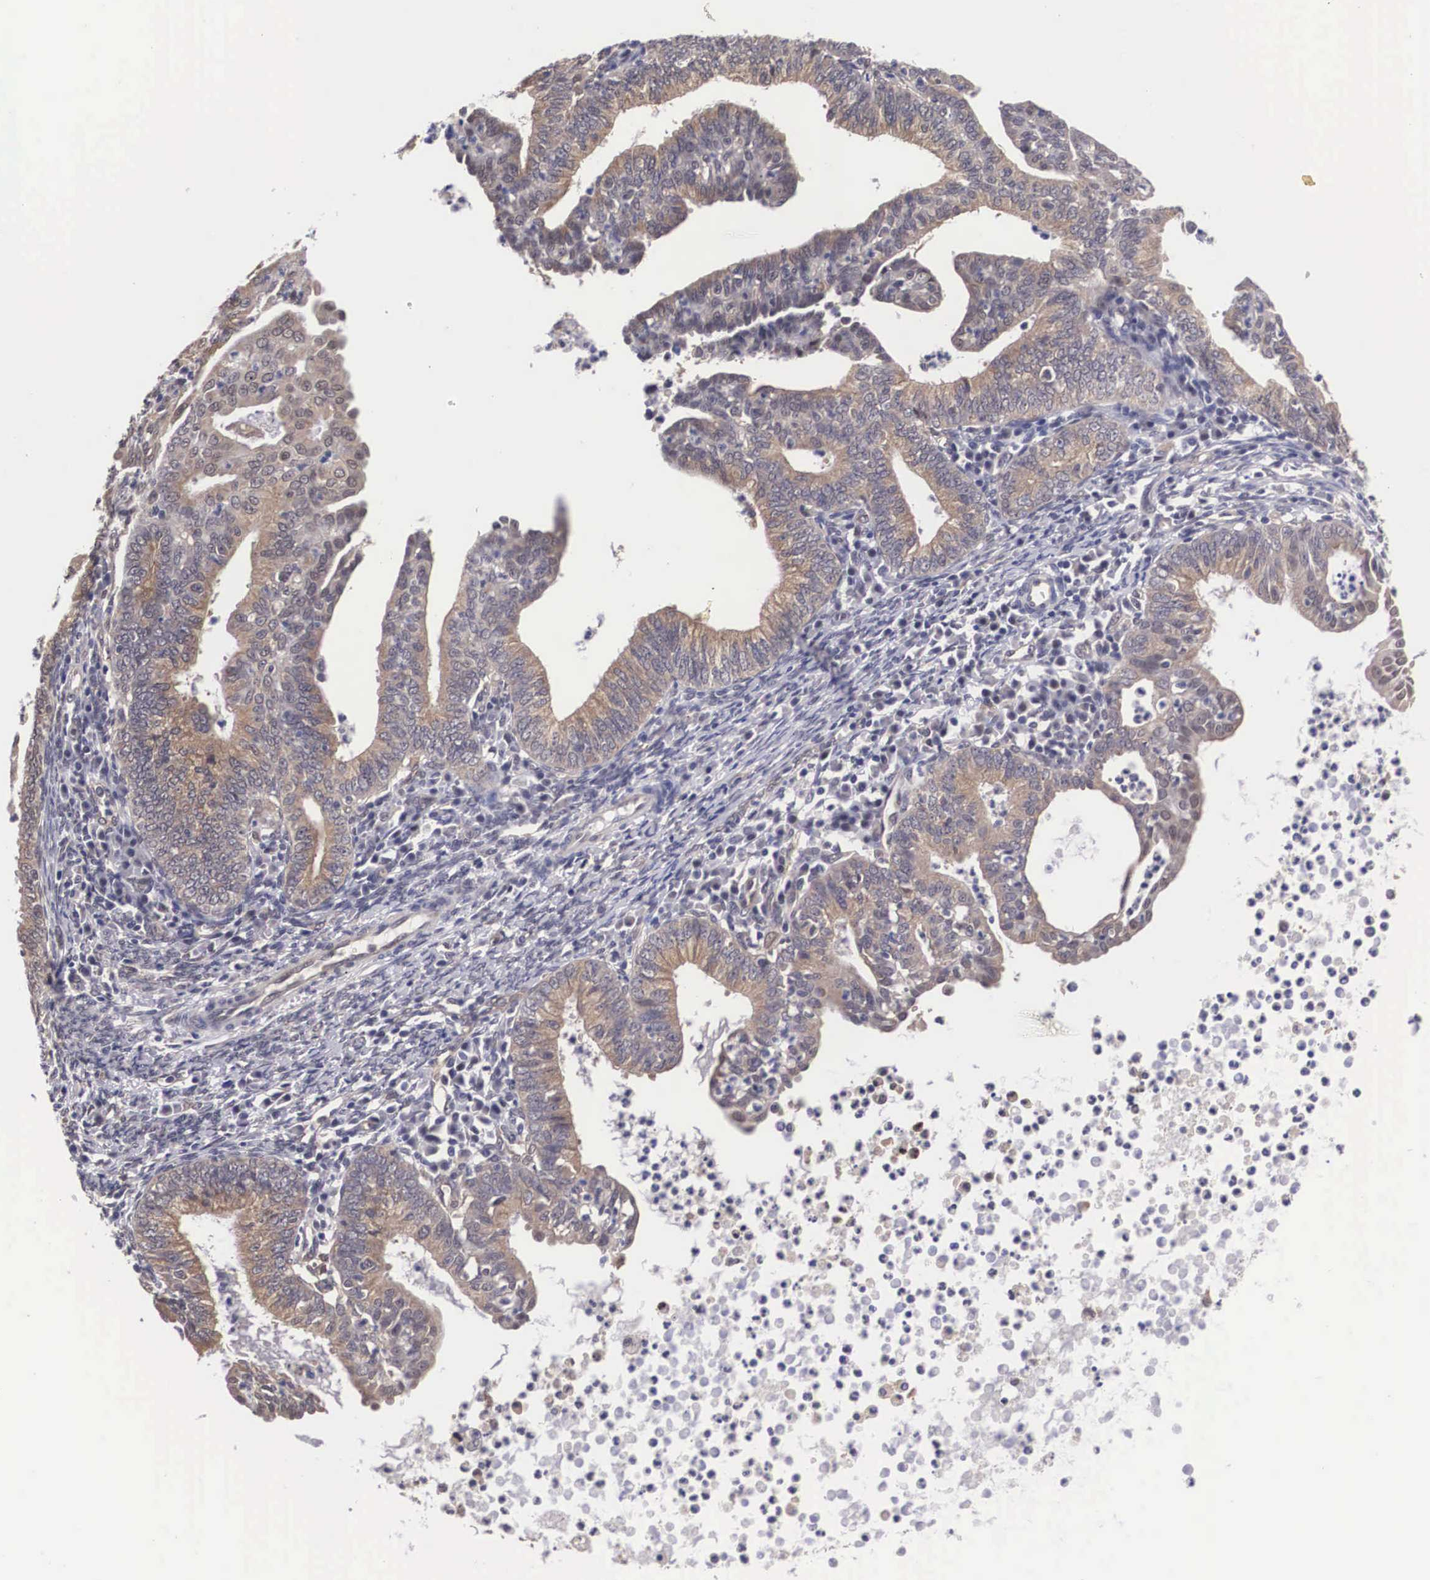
{"staining": {"intensity": "moderate", "quantity": "25%-75%", "location": "cytoplasmic/membranous"}, "tissue": "endometrial cancer", "cell_type": "Tumor cells", "image_type": "cancer", "snomed": [{"axis": "morphology", "description": "Adenocarcinoma, NOS"}, {"axis": "topography", "description": "Endometrium"}], "caption": "Immunohistochemical staining of human endometrial cancer displays medium levels of moderate cytoplasmic/membranous protein staining in about 25%-75% of tumor cells.", "gene": "OTX2", "patient": {"sex": "female", "age": 66}}